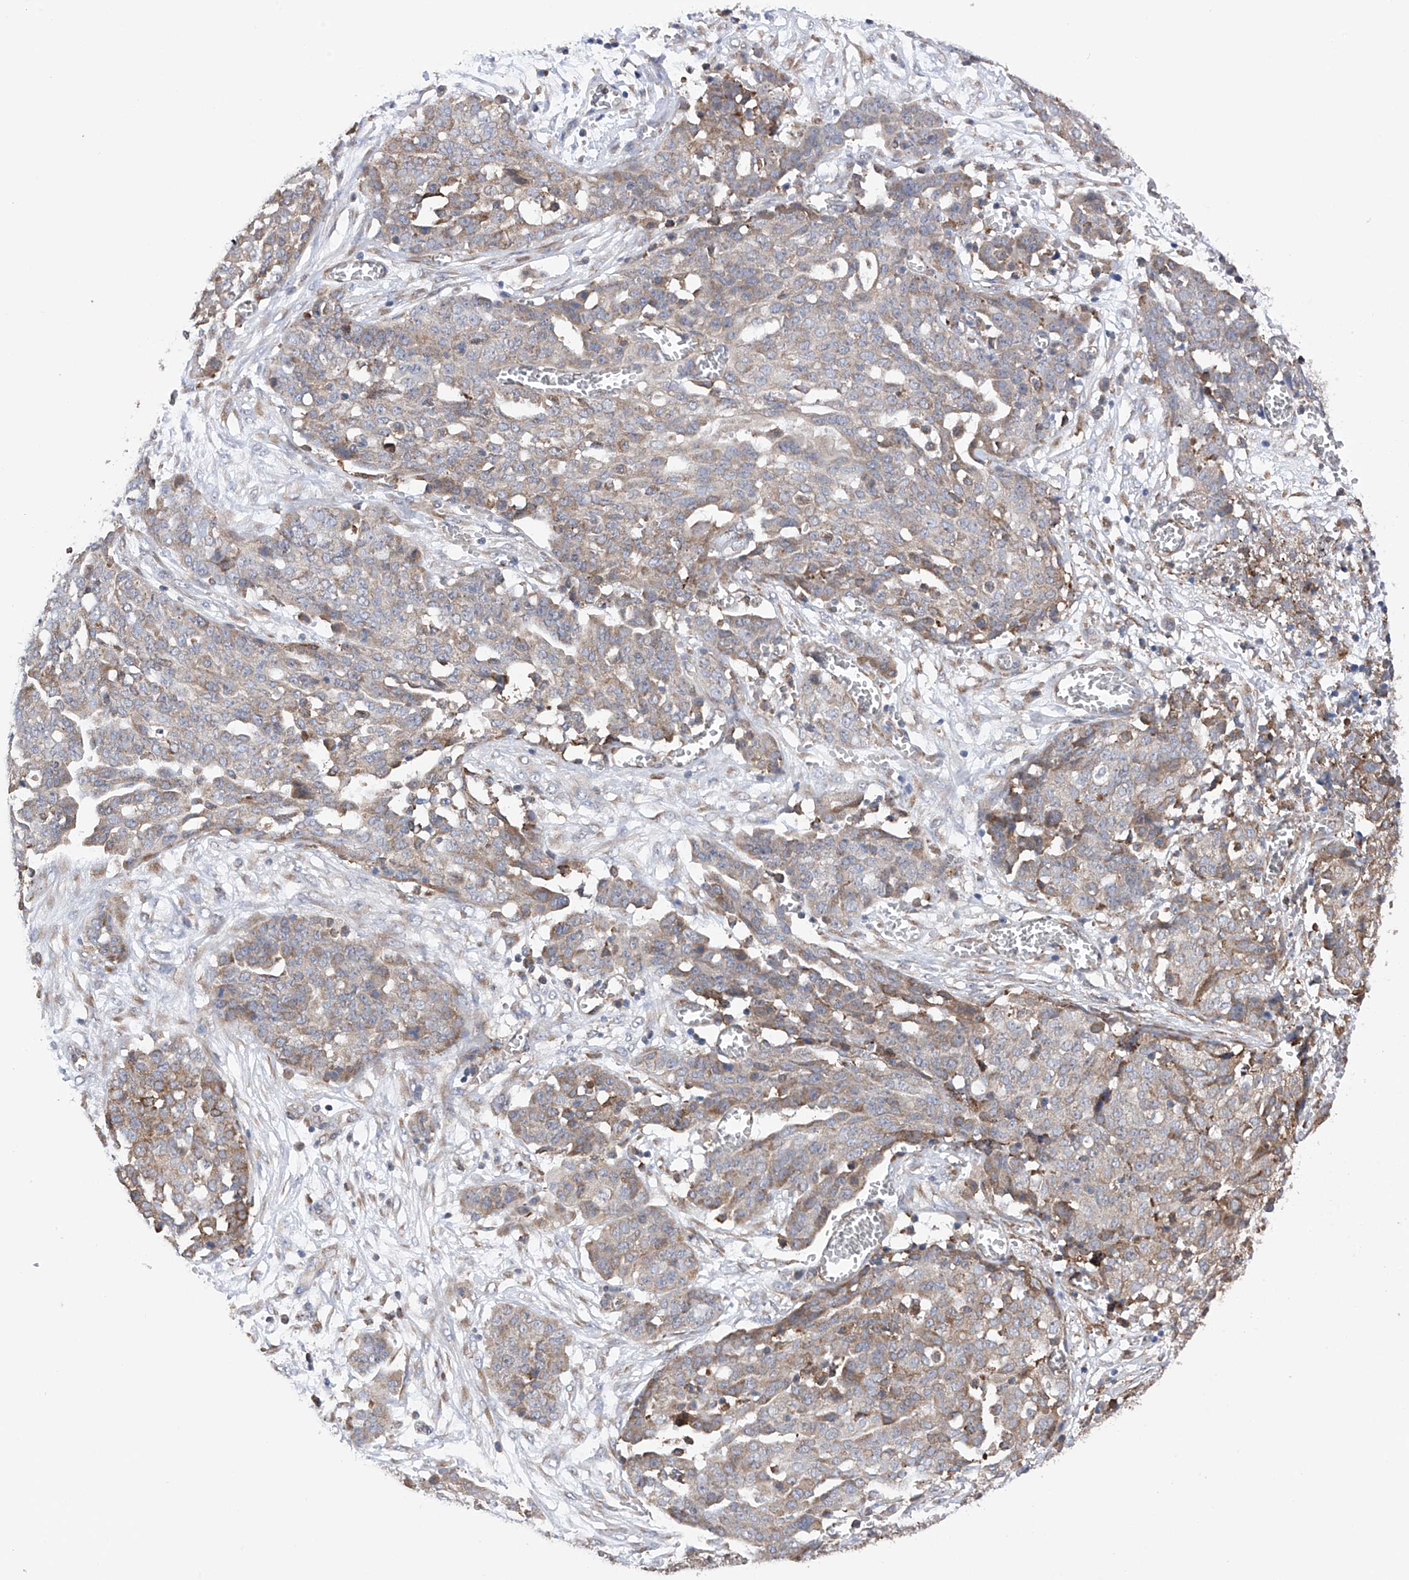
{"staining": {"intensity": "weak", "quantity": "25%-75%", "location": "cytoplasmic/membranous"}, "tissue": "ovarian cancer", "cell_type": "Tumor cells", "image_type": "cancer", "snomed": [{"axis": "morphology", "description": "Cystadenocarcinoma, serous, NOS"}, {"axis": "topography", "description": "Soft tissue"}, {"axis": "topography", "description": "Ovary"}], "caption": "Protein analysis of ovarian serous cystadenocarcinoma tissue reveals weak cytoplasmic/membranous expression in approximately 25%-75% of tumor cells.", "gene": "DNAH8", "patient": {"sex": "female", "age": 57}}